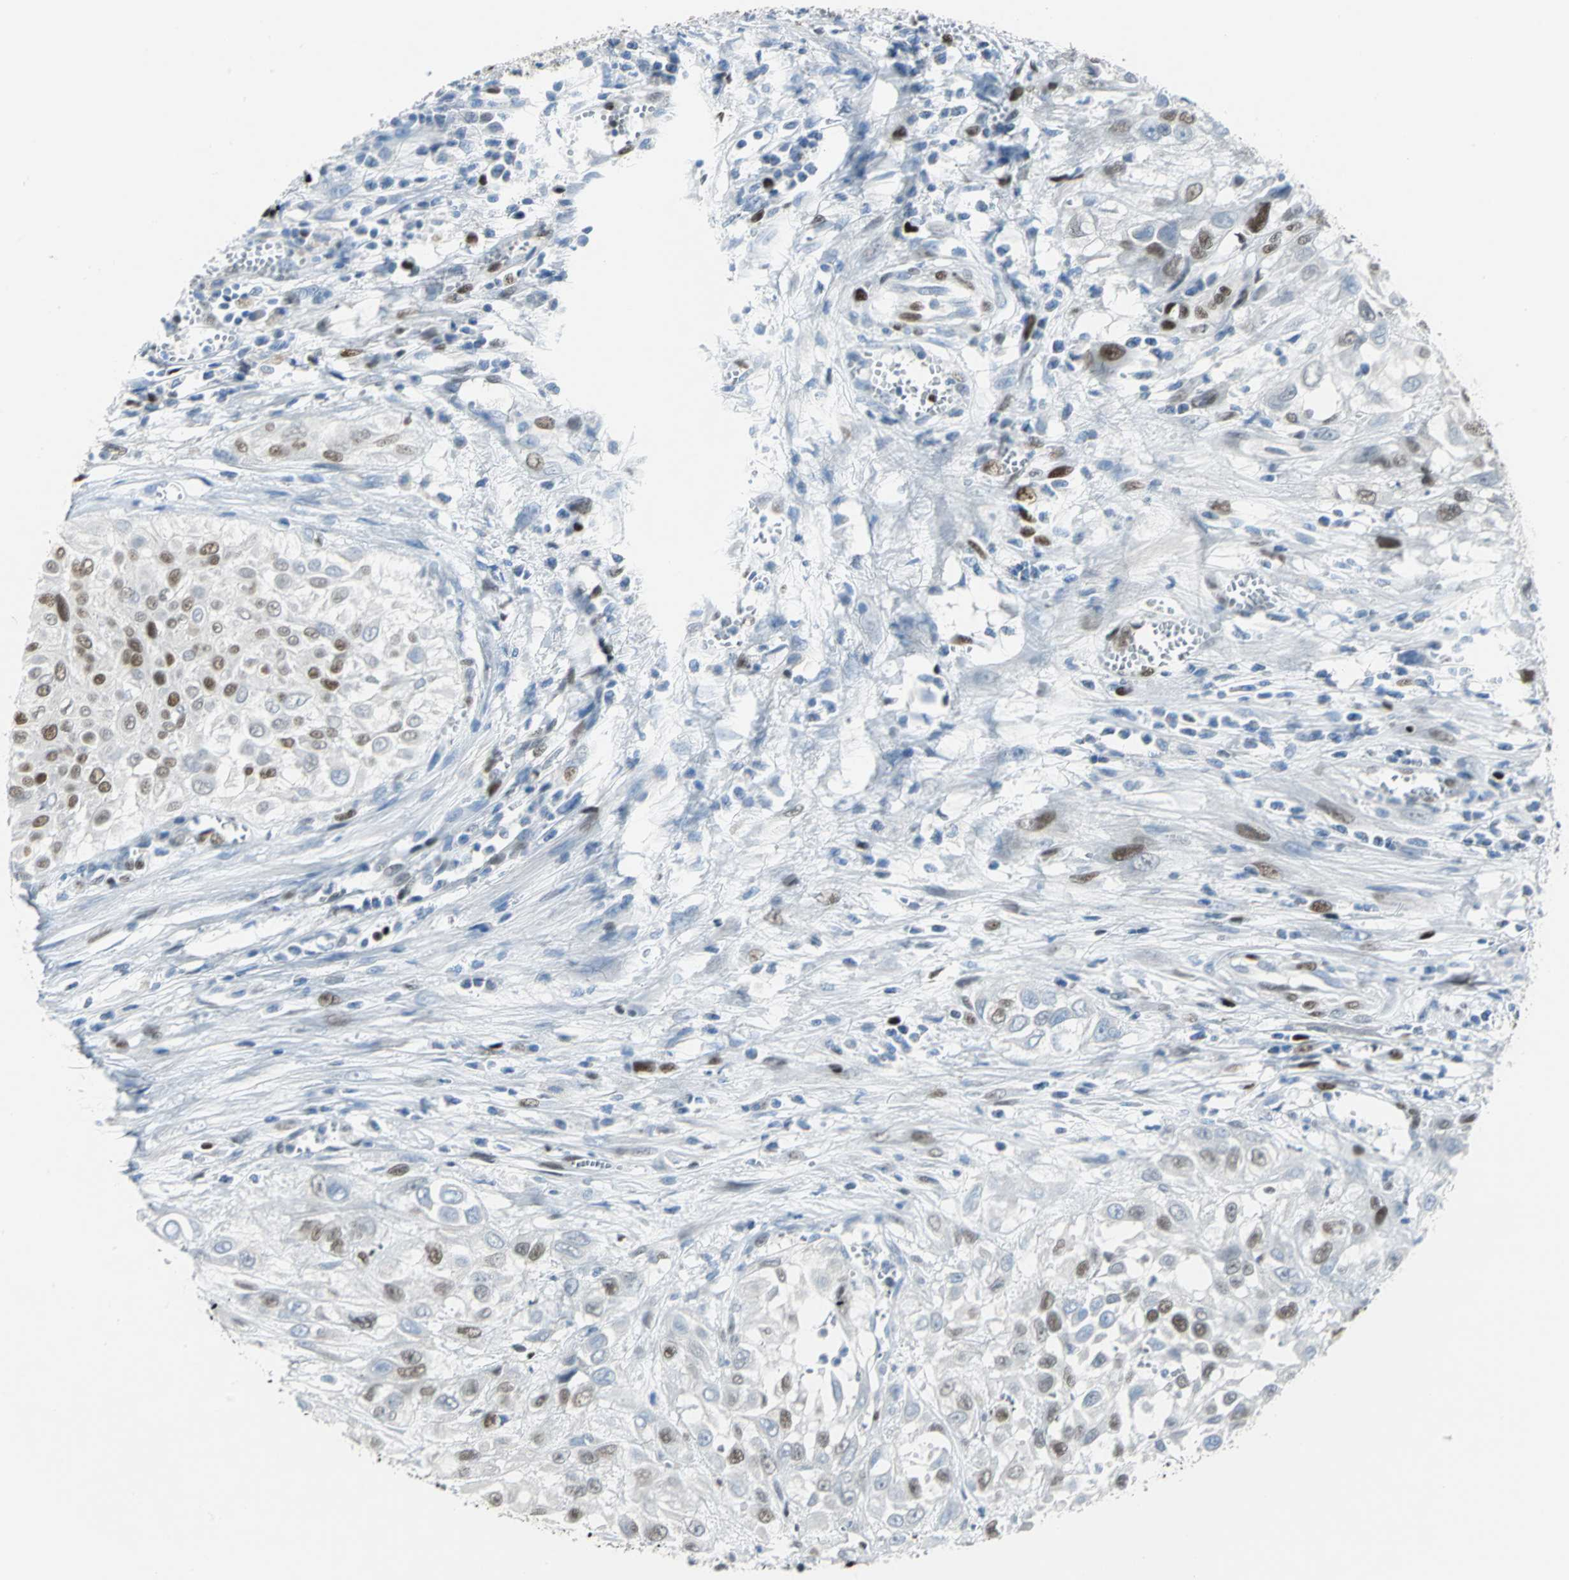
{"staining": {"intensity": "strong", "quantity": "25%-75%", "location": "nuclear"}, "tissue": "urothelial cancer", "cell_type": "Tumor cells", "image_type": "cancer", "snomed": [{"axis": "morphology", "description": "Urothelial carcinoma, High grade"}, {"axis": "topography", "description": "Urinary bladder"}], "caption": "An immunohistochemistry photomicrograph of tumor tissue is shown. Protein staining in brown highlights strong nuclear positivity in high-grade urothelial carcinoma within tumor cells.", "gene": "MCM4", "patient": {"sex": "male", "age": 57}}